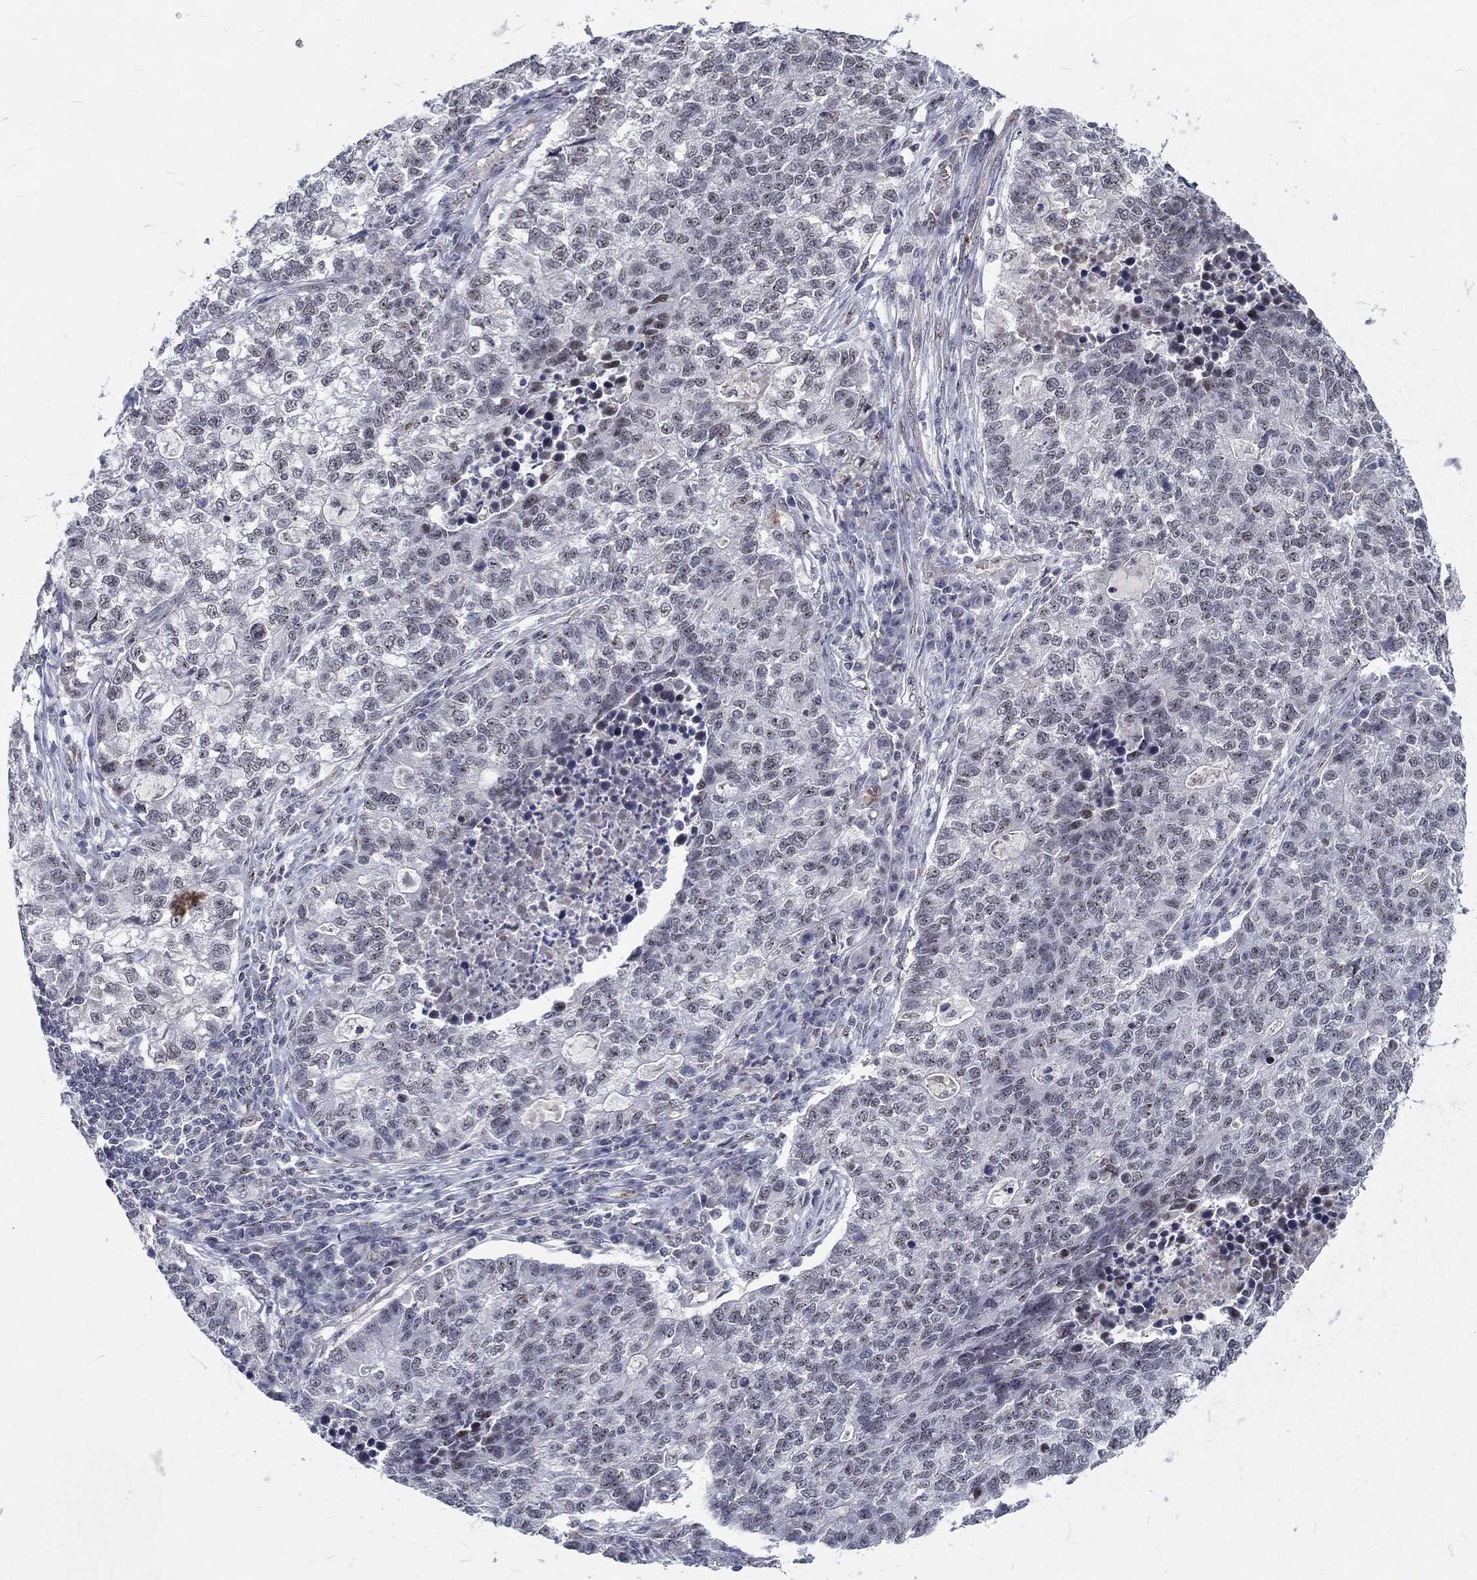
{"staining": {"intensity": "negative", "quantity": "none", "location": "none"}, "tissue": "lung cancer", "cell_type": "Tumor cells", "image_type": "cancer", "snomed": [{"axis": "morphology", "description": "Adenocarcinoma, NOS"}, {"axis": "topography", "description": "Lung"}], "caption": "Immunohistochemistry micrograph of human adenocarcinoma (lung) stained for a protein (brown), which reveals no staining in tumor cells. (DAB immunohistochemistry visualized using brightfield microscopy, high magnification).", "gene": "ZBED1", "patient": {"sex": "male", "age": 57}}